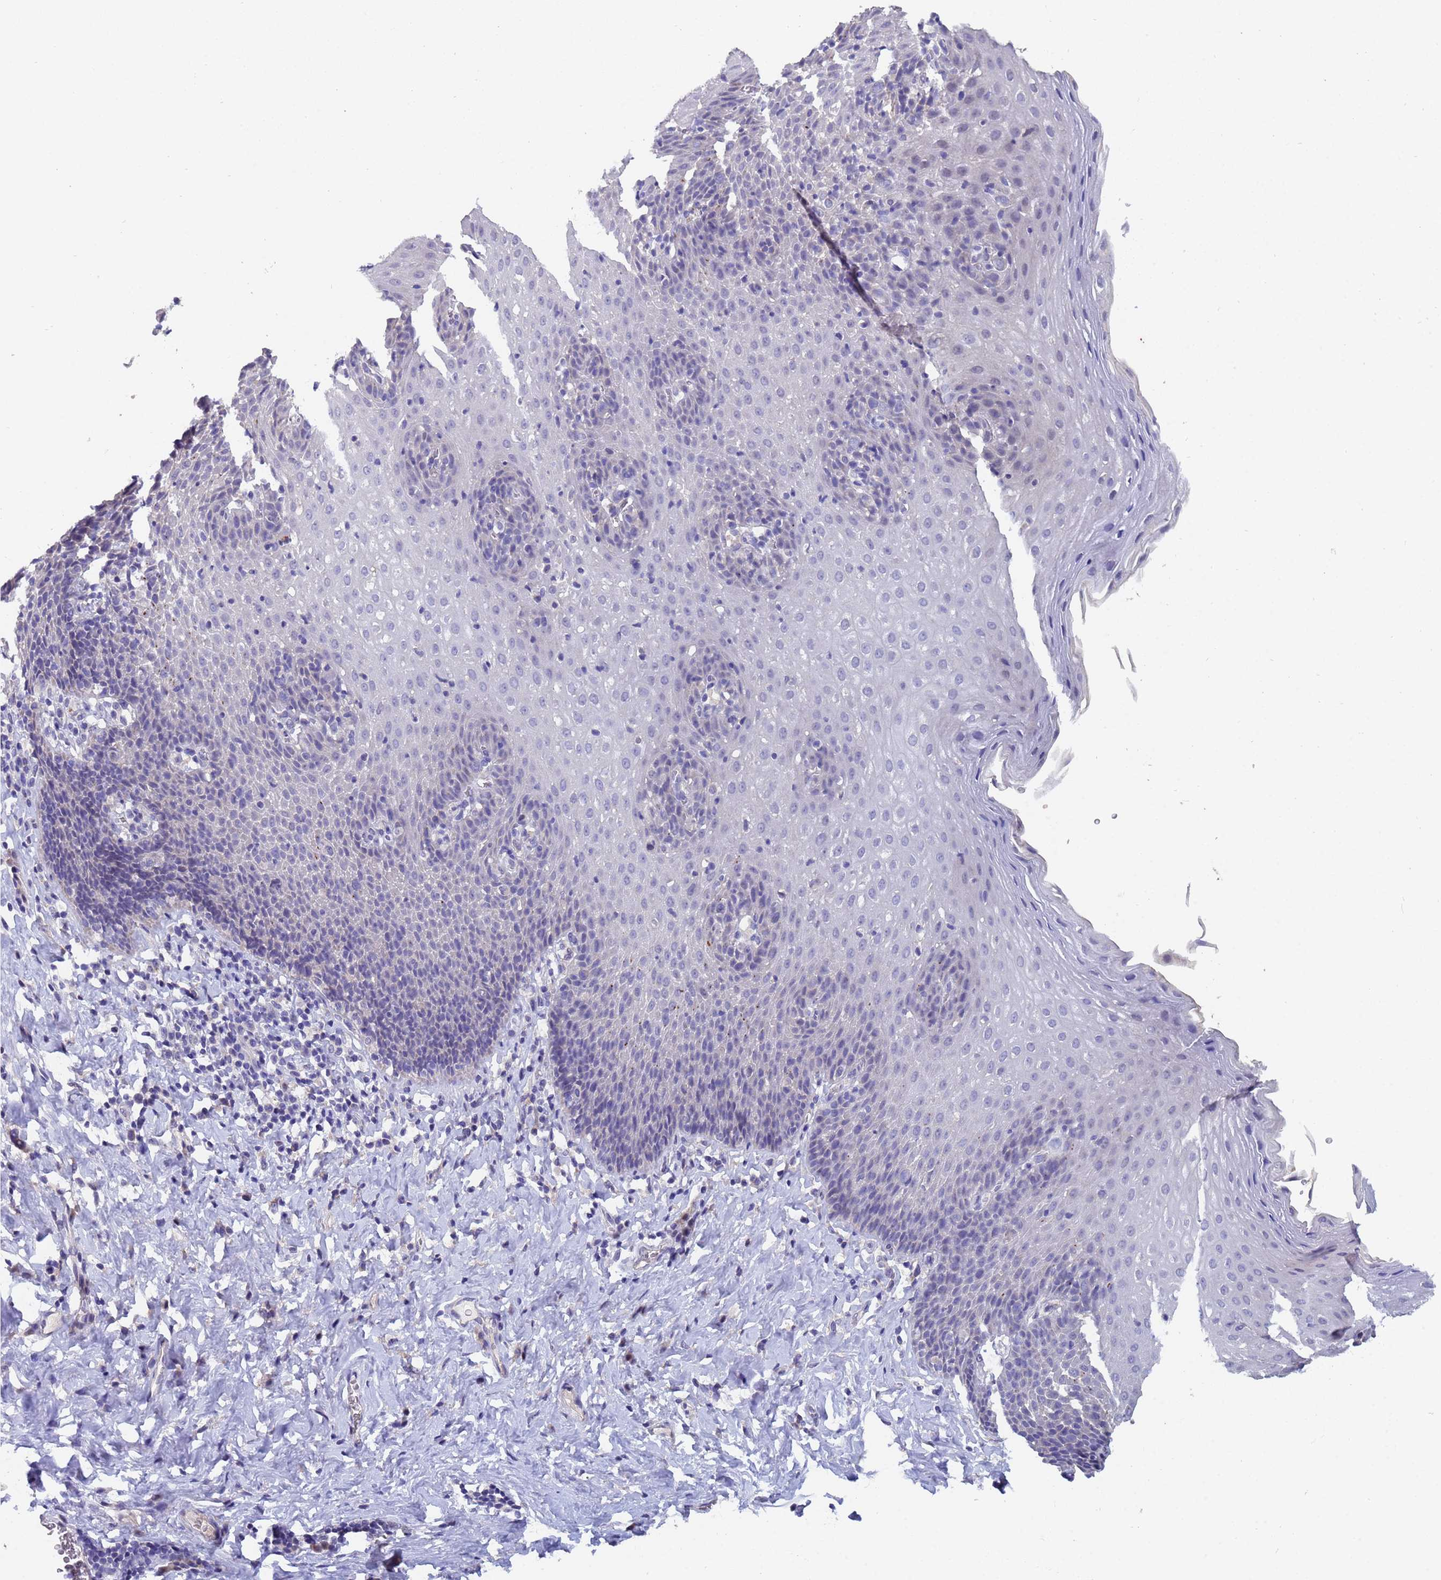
{"staining": {"intensity": "negative", "quantity": "none", "location": "none"}, "tissue": "esophagus", "cell_type": "Squamous epithelial cells", "image_type": "normal", "snomed": [{"axis": "morphology", "description": "Normal tissue, NOS"}, {"axis": "topography", "description": "Esophagus"}], "caption": "Immunohistochemistry (IHC) photomicrograph of unremarkable esophagus: esophagus stained with DAB displays no significant protein expression in squamous epithelial cells.", "gene": "IHO1", "patient": {"sex": "female", "age": 61}}